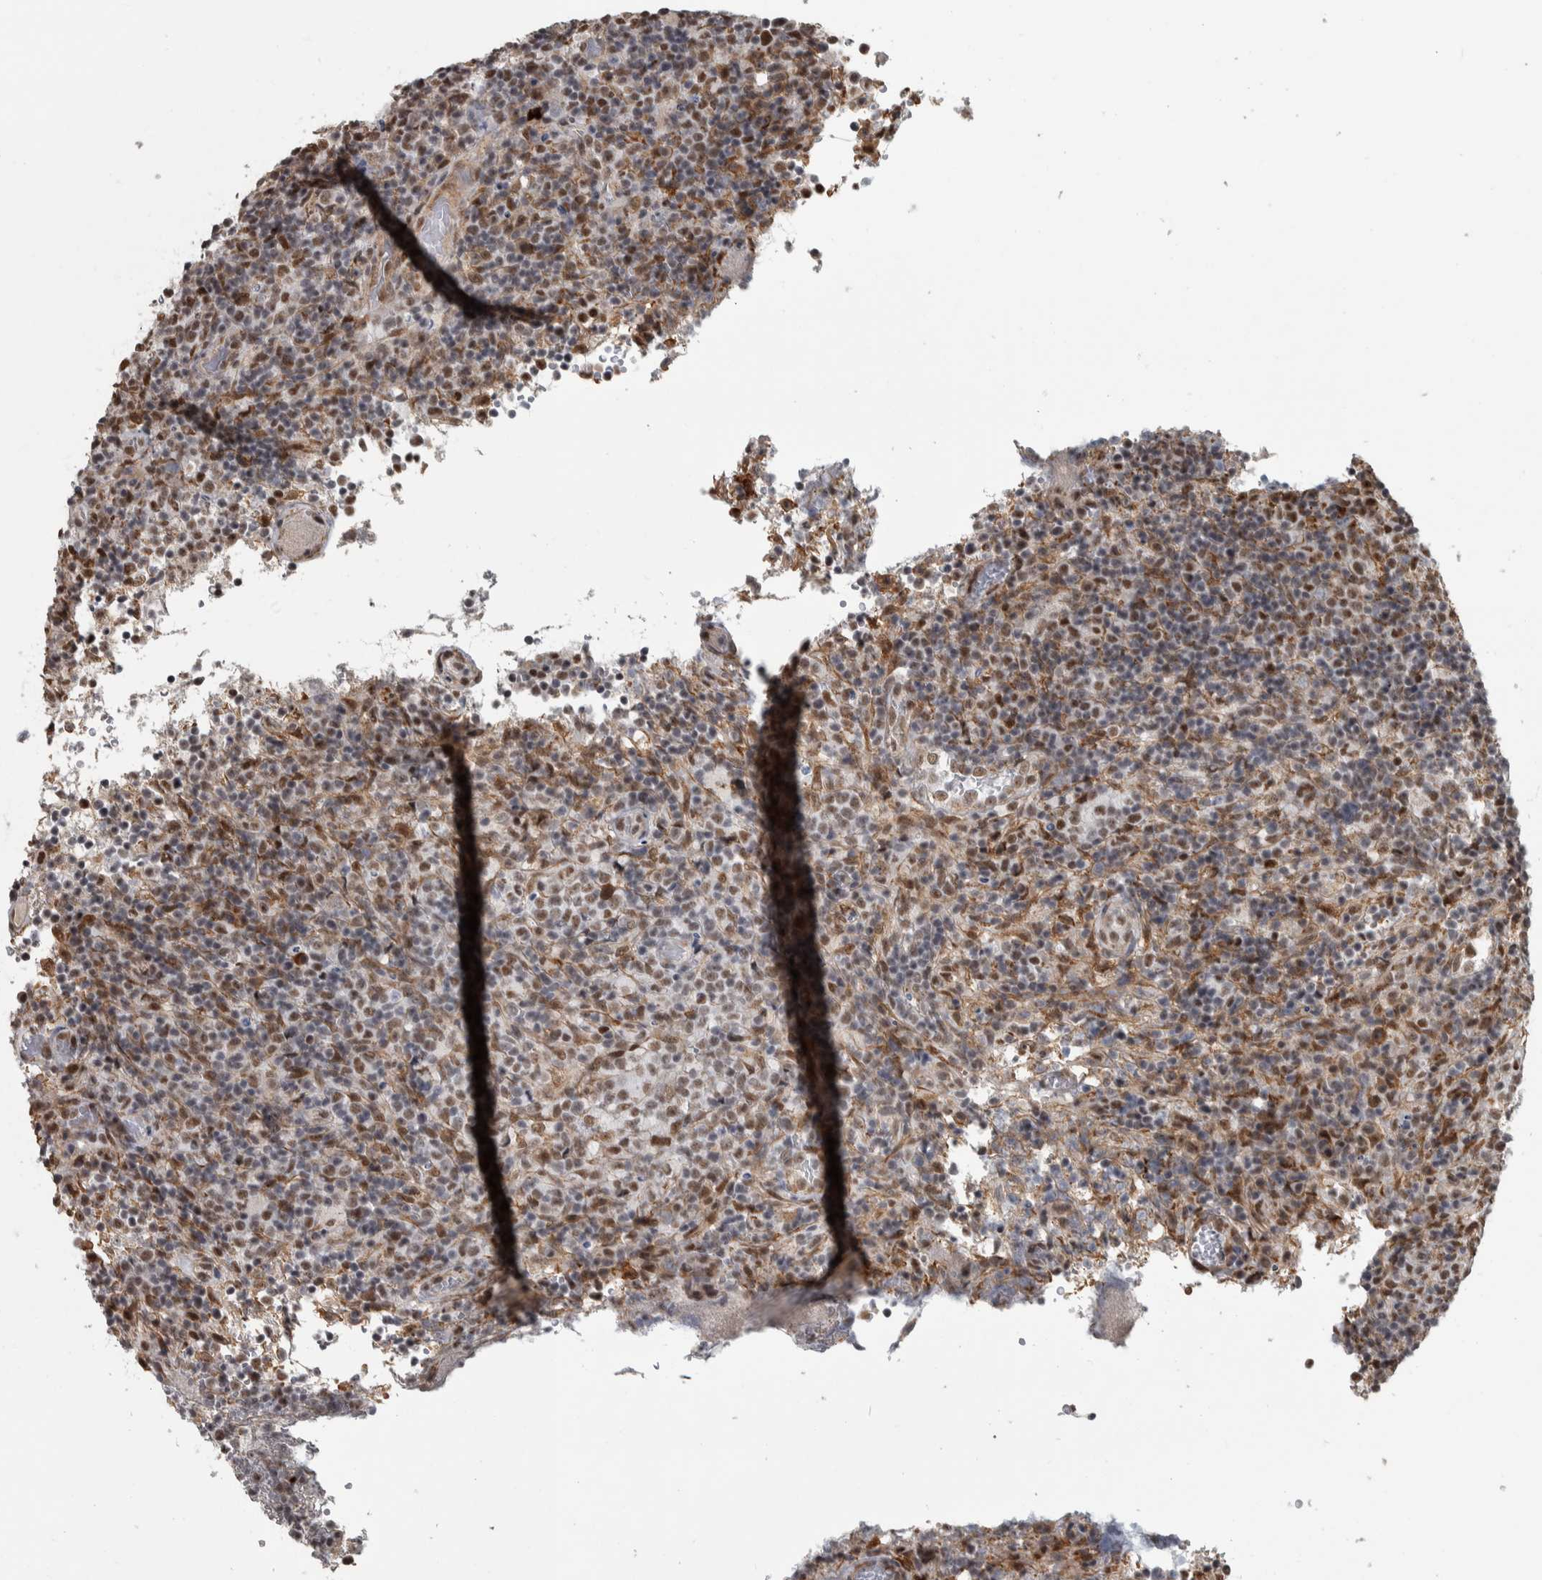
{"staining": {"intensity": "moderate", "quantity": "25%-75%", "location": "nuclear"}, "tissue": "lymphoma", "cell_type": "Tumor cells", "image_type": "cancer", "snomed": [{"axis": "morphology", "description": "Malignant lymphoma, non-Hodgkin's type, High grade"}, {"axis": "topography", "description": "Lymph node"}], "caption": "Approximately 25%-75% of tumor cells in lymphoma demonstrate moderate nuclear protein staining as visualized by brown immunohistochemical staining.", "gene": "DDX42", "patient": {"sex": "female", "age": 76}}